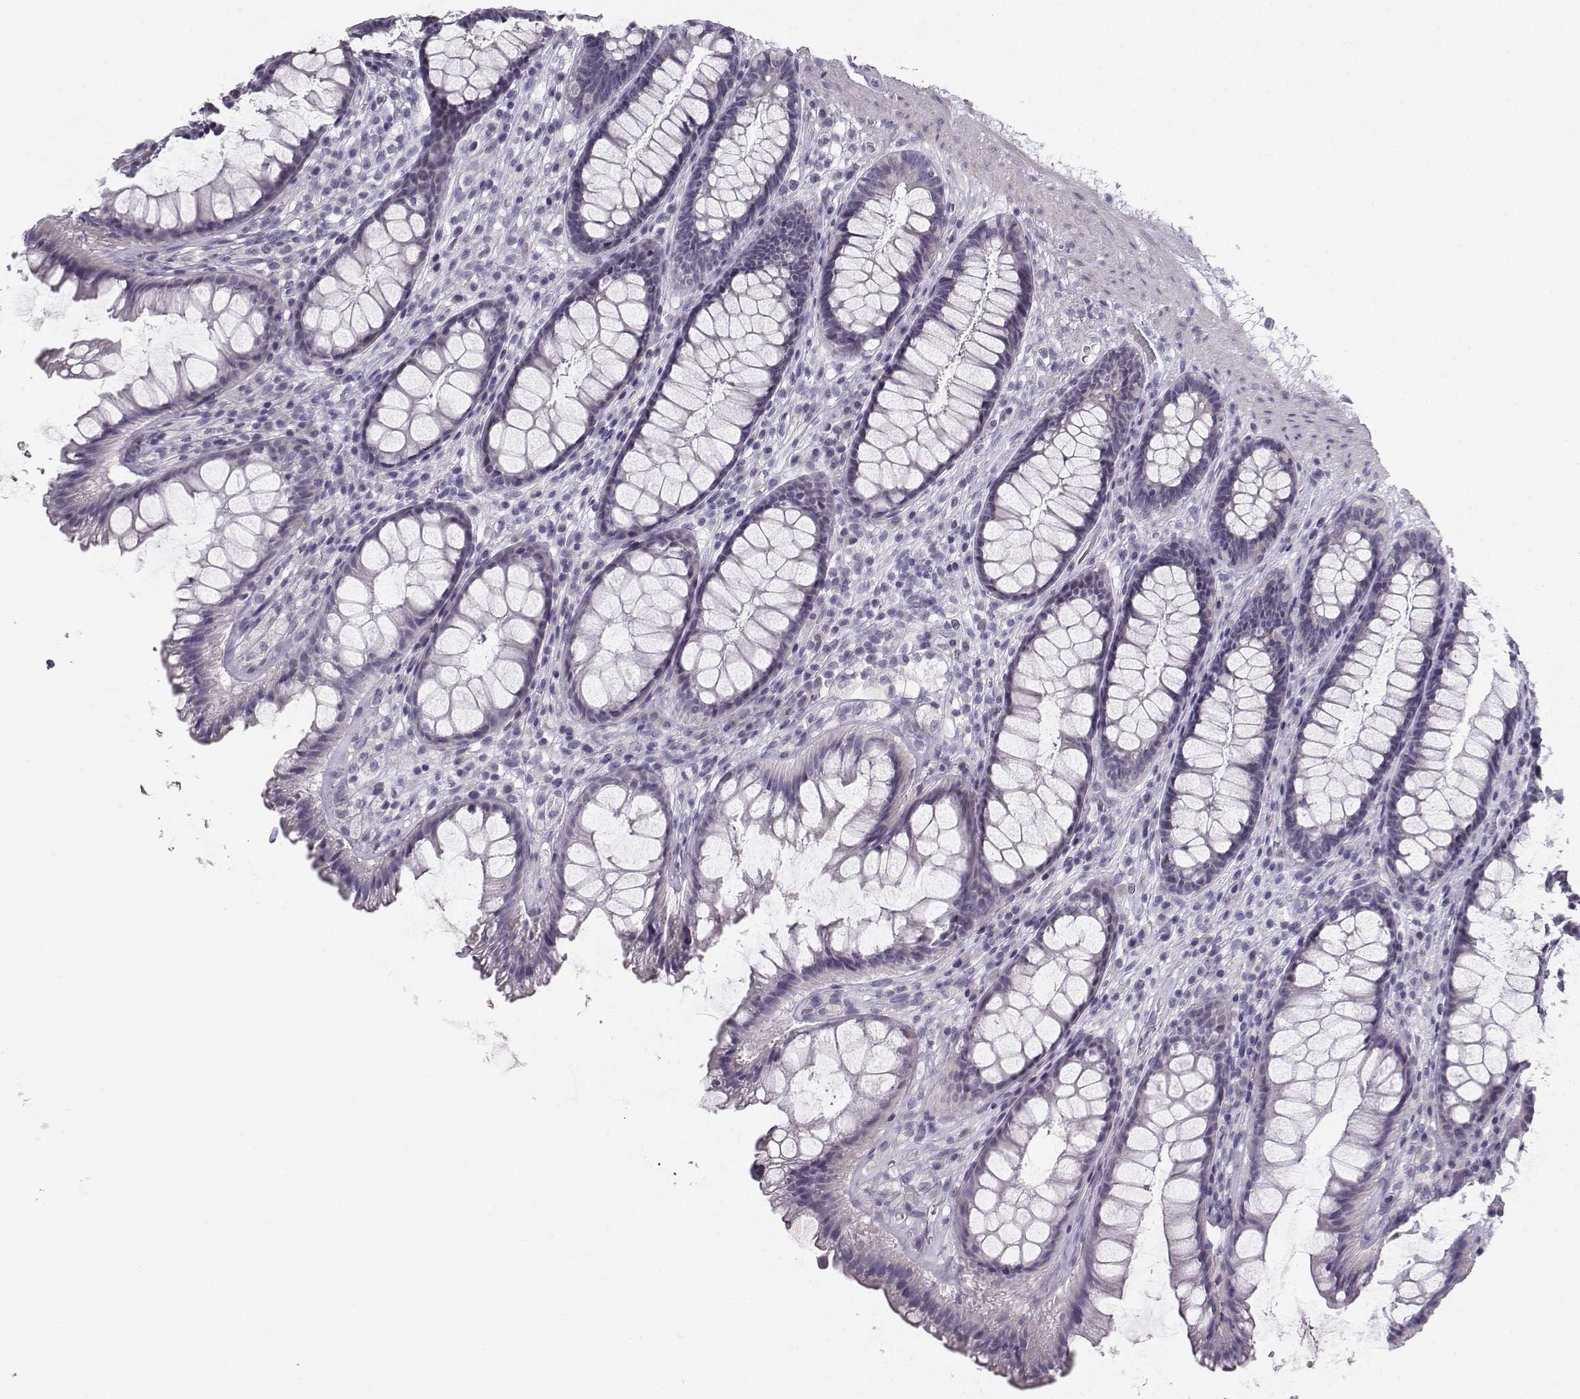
{"staining": {"intensity": "weak", "quantity": "25%-75%", "location": "cytoplasmic/membranous"}, "tissue": "rectum", "cell_type": "Glandular cells", "image_type": "normal", "snomed": [{"axis": "morphology", "description": "Normal tissue, NOS"}, {"axis": "topography", "description": "Rectum"}], "caption": "Protein staining by immunohistochemistry (IHC) reveals weak cytoplasmic/membranous expression in approximately 25%-75% of glandular cells in benign rectum.", "gene": "CASR", "patient": {"sex": "male", "age": 72}}